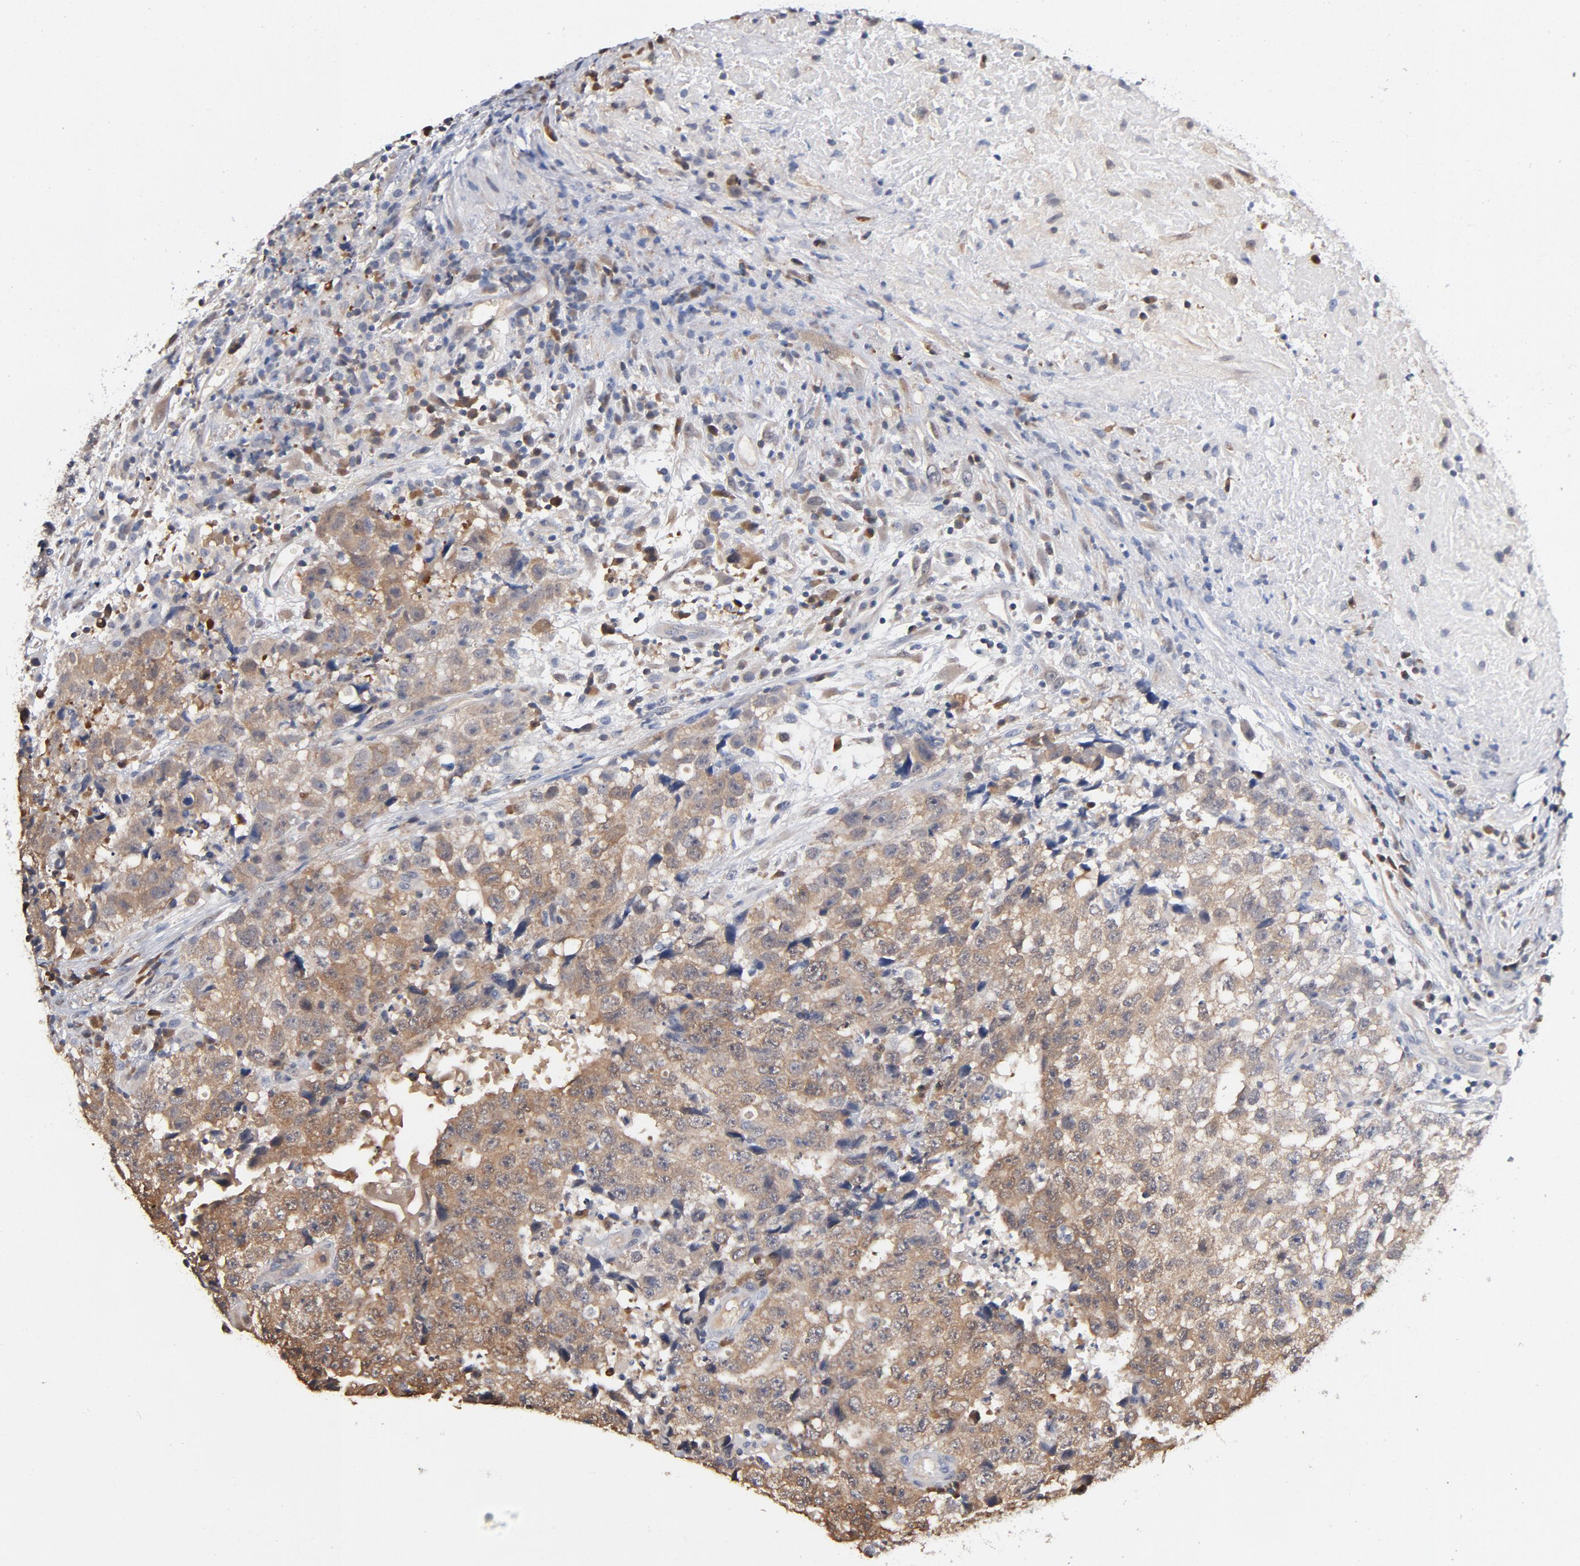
{"staining": {"intensity": "moderate", "quantity": ">75%", "location": "cytoplasmic/membranous"}, "tissue": "testis cancer", "cell_type": "Tumor cells", "image_type": "cancer", "snomed": [{"axis": "morphology", "description": "Necrosis, NOS"}, {"axis": "morphology", "description": "Carcinoma, Embryonal, NOS"}, {"axis": "topography", "description": "Testis"}], "caption": "DAB immunohistochemical staining of testis cancer reveals moderate cytoplasmic/membranous protein staining in about >75% of tumor cells. Using DAB (3,3'-diaminobenzidine) (brown) and hematoxylin (blue) stains, captured at high magnification using brightfield microscopy.", "gene": "MIF", "patient": {"sex": "male", "age": 19}}